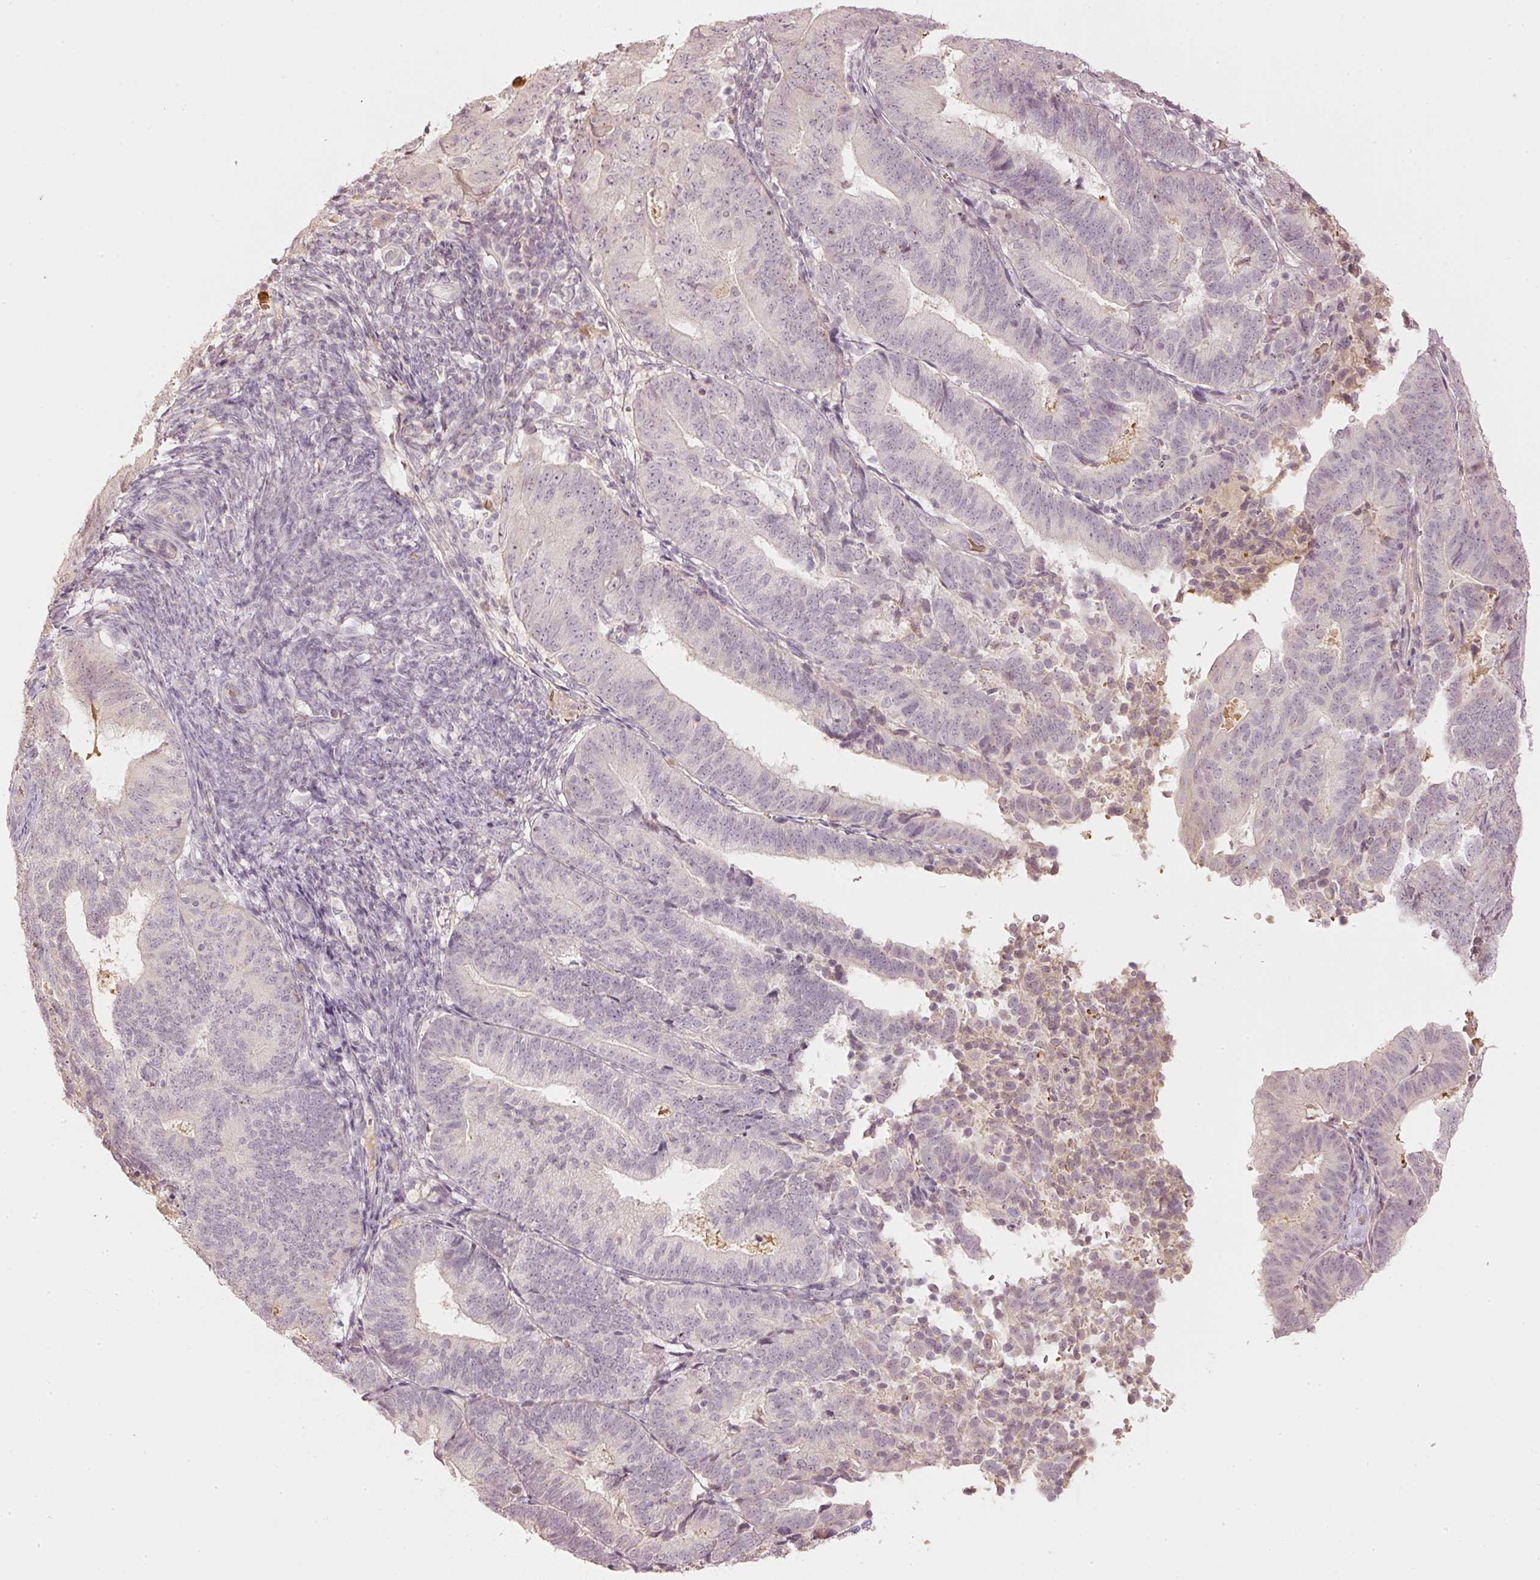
{"staining": {"intensity": "negative", "quantity": "none", "location": "none"}, "tissue": "endometrial cancer", "cell_type": "Tumor cells", "image_type": "cancer", "snomed": [{"axis": "morphology", "description": "Adenocarcinoma, NOS"}, {"axis": "topography", "description": "Endometrium"}], "caption": "Endometrial cancer was stained to show a protein in brown. There is no significant expression in tumor cells. Brightfield microscopy of IHC stained with DAB (brown) and hematoxylin (blue), captured at high magnification.", "gene": "GZMA", "patient": {"sex": "female", "age": 70}}